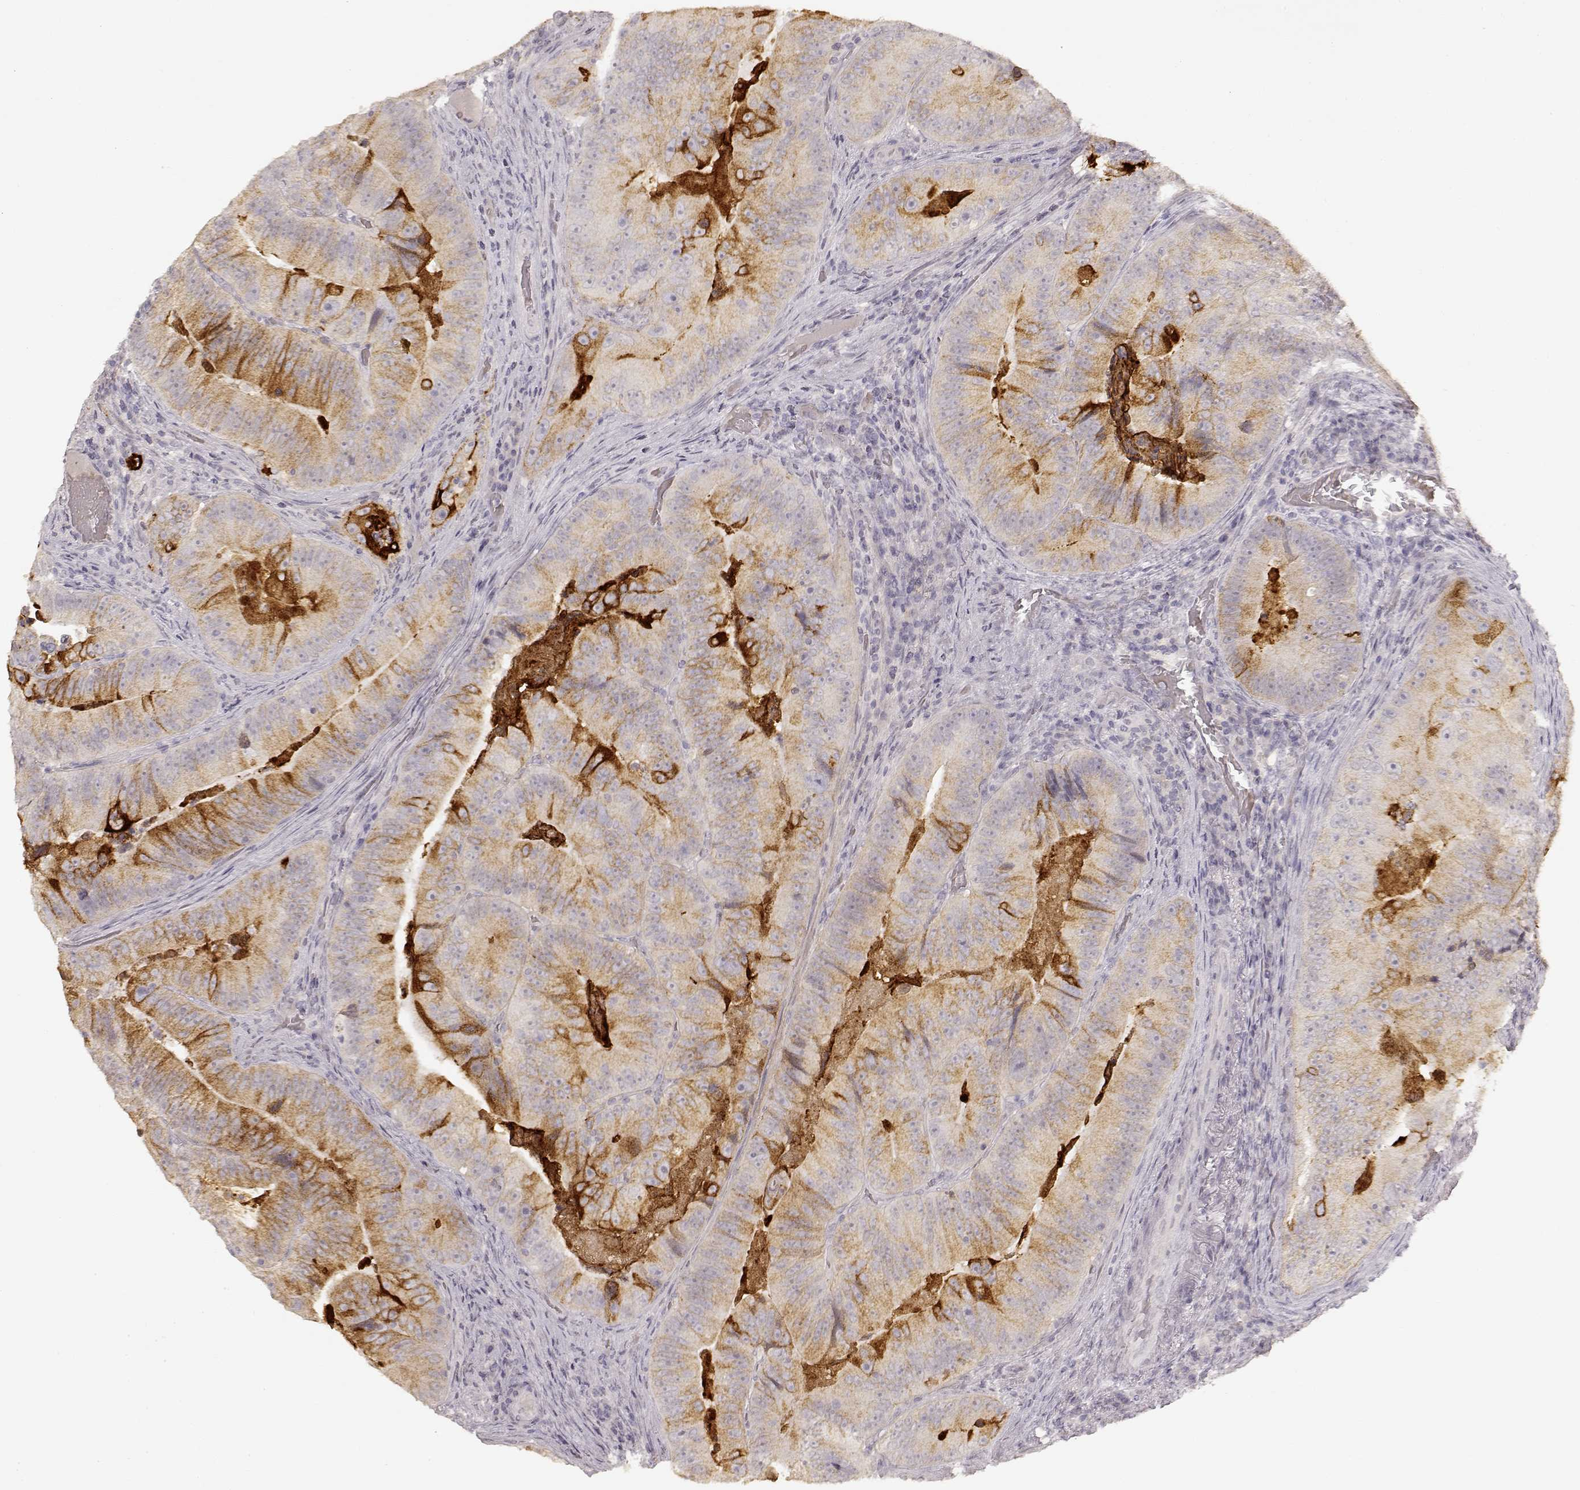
{"staining": {"intensity": "weak", "quantity": ">75%", "location": "cytoplasmic/membranous"}, "tissue": "colorectal cancer", "cell_type": "Tumor cells", "image_type": "cancer", "snomed": [{"axis": "morphology", "description": "Adenocarcinoma, NOS"}, {"axis": "topography", "description": "Colon"}], "caption": "Colorectal cancer (adenocarcinoma) tissue demonstrates weak cytoplasmic/membranous expression in about >75% of tumor cells, visualized by immunohistochemistry.", "gene": "LAMC2", "patient": {"sex": "female", "age": 86}}